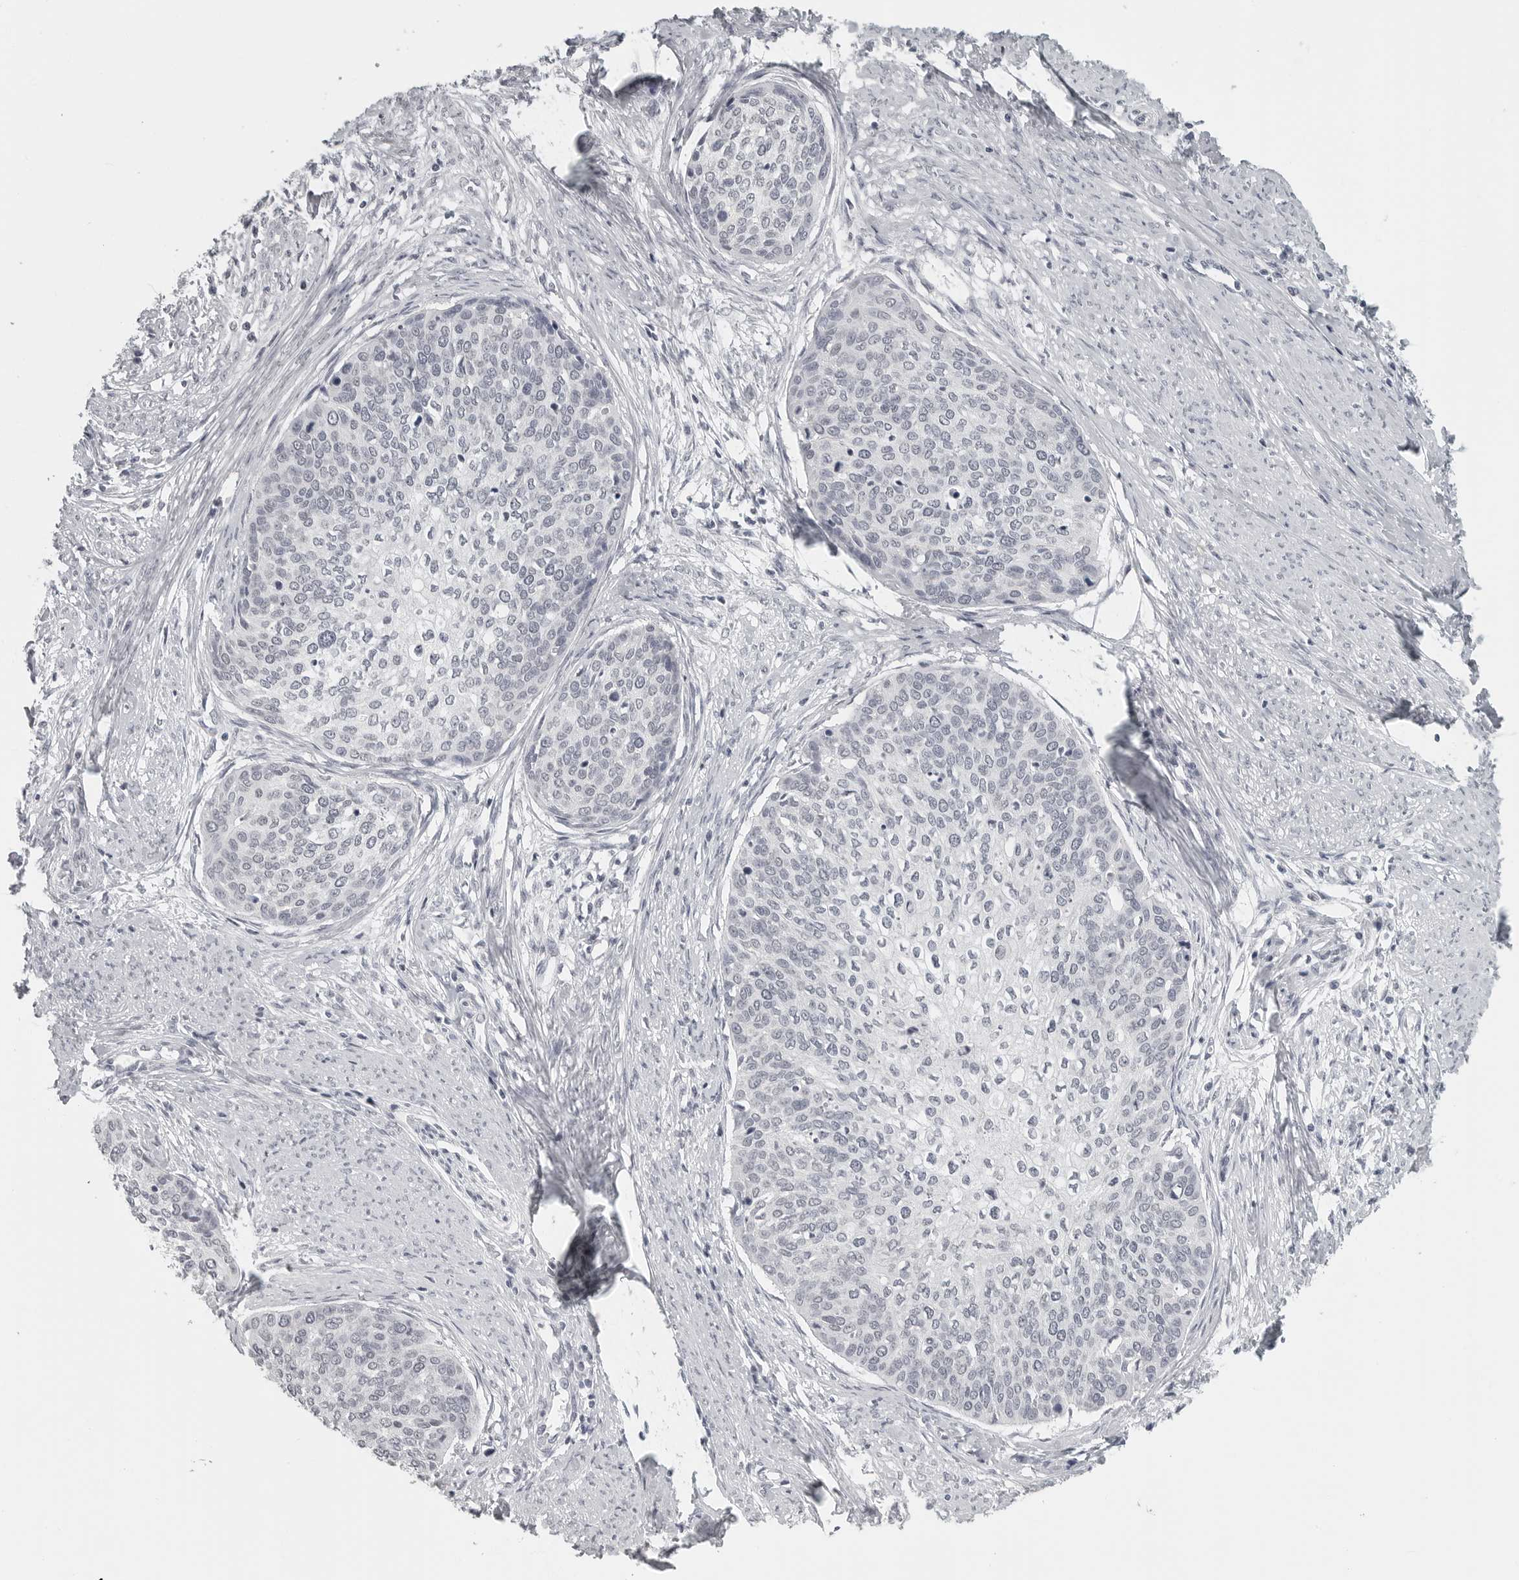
{"staining": {"intensity": "weak", "quantity": "<25%", "location": "nuclear"}, "tissue": "cervical cancer", "cell_type": "Tumor cells", "image_type": "cancer", "snomed": [{"axis": "morphology", "description": "Squamous cell carcinoma, NOS"}, {"axis": "topography", "description": "Cervix"}], "caption": "Tumor cells are negative for brown protein staining in cervical squamous cell carcinoma.", "gene": "BPIFA1", "patient": {"sex": "female", "age": 37}}